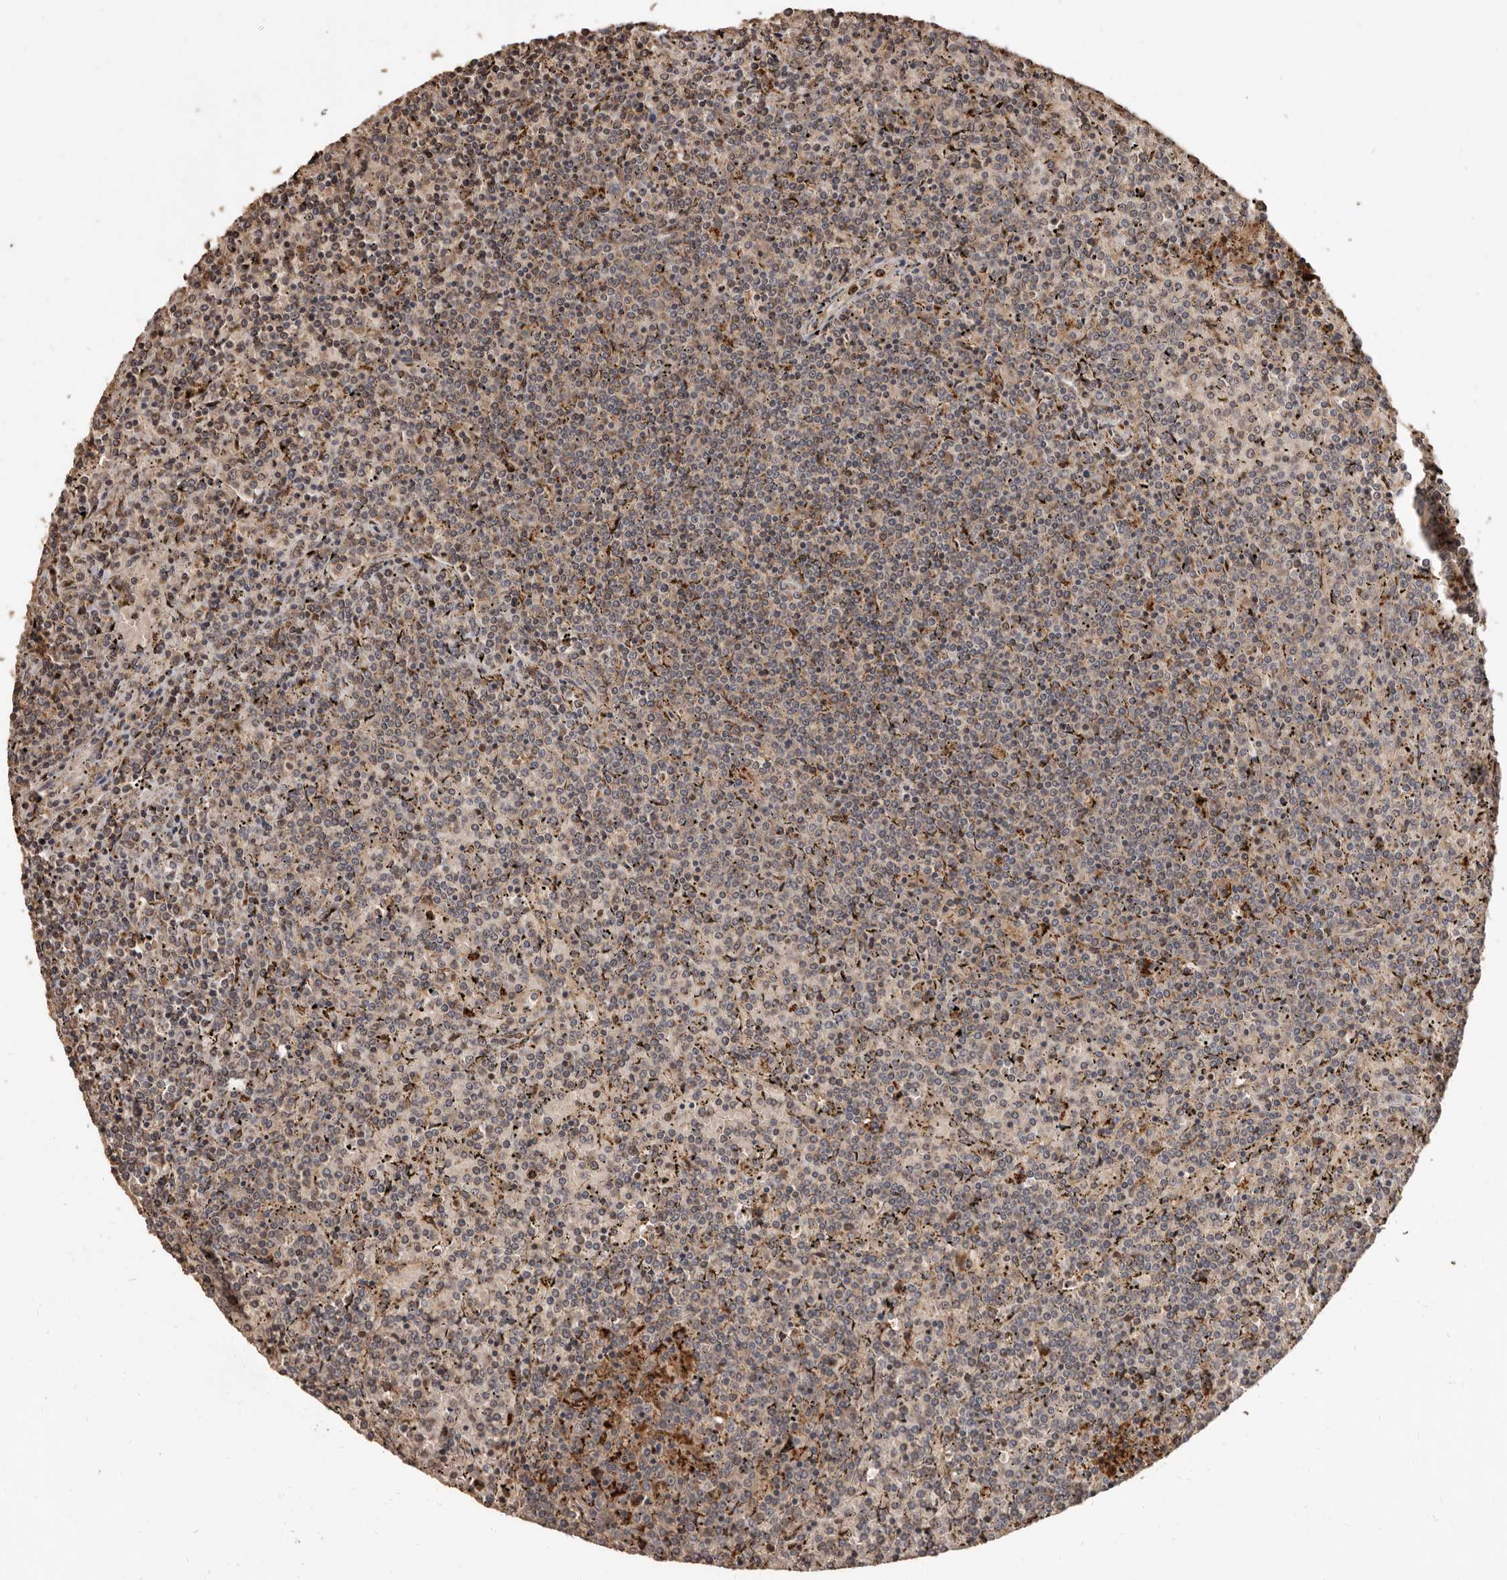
{"staining": {"intensity": "weak", "quantity": "<25%", "location": "cytoplasmic/membranous"}, "tissue": "lymphoma", "cell_type": "Tumor cells", "image_type": "cancer", "snomed": [{"axis": "morphology", "description": "Malignant lymphoma, non-Hodgkin's type, Low grade"}, {"axis": "topography", "description": "Spleen"}], "caption": "Tumor cells are negative for protein expression in human malignant lymphoma, non-Hodgkin's type (low-grade).", "gene": "AKAP7", "patient": {"sex": "female", "age": 19}}